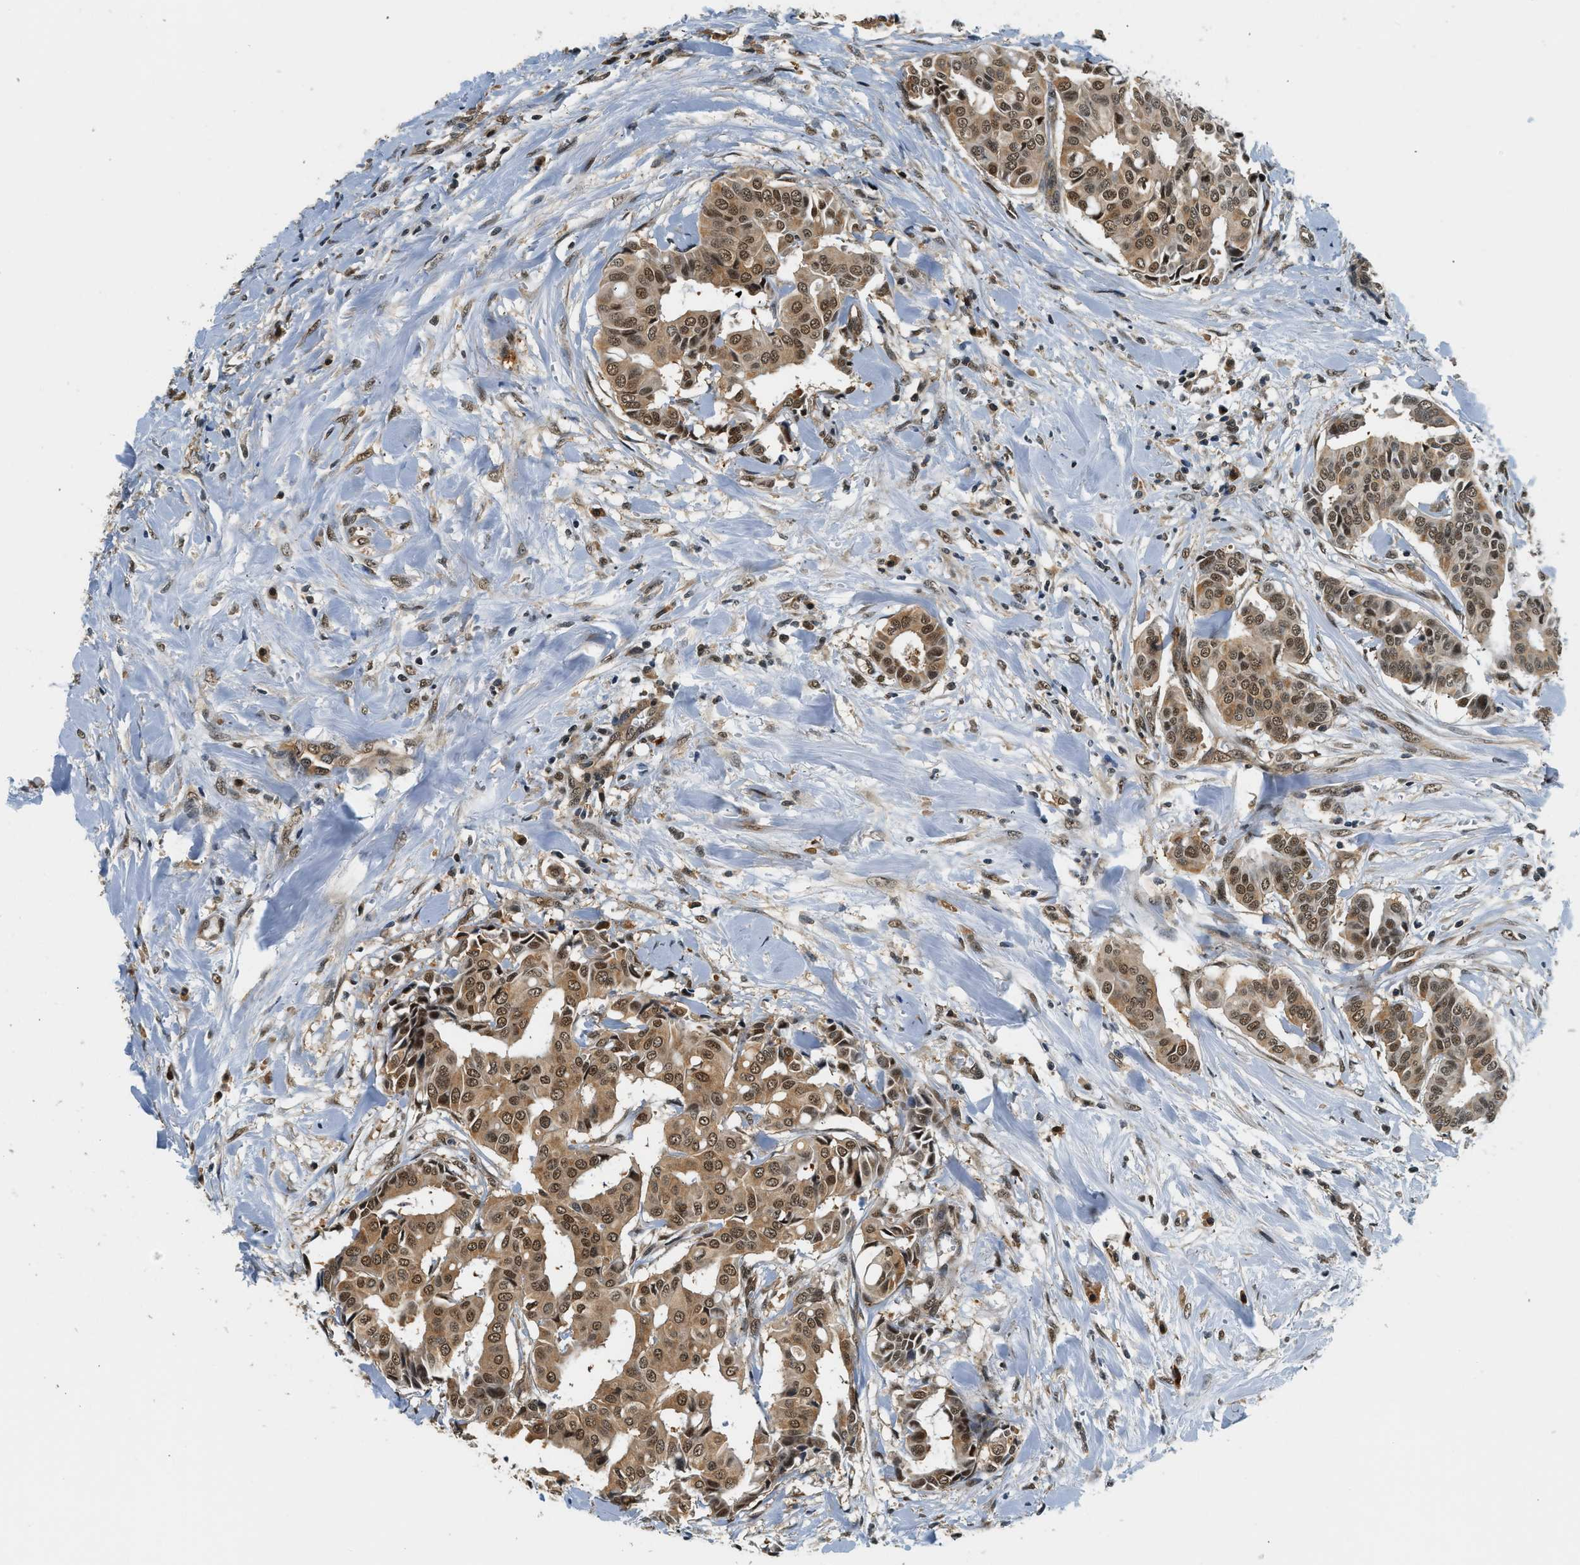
{"staining": {"intensity": "strong", "quantity": ">75%", "location": "cytoplasmic/membranous,nuclear"}, "tissue": "head and neck cancer", "cell_type": "Tumor cells", "image_type": "cancer", "snomed": [{"axis": "morphology", "description": "Adenocarcinoma, NOS"}, {"axis": "topography", "description": "Salivary gland"}, {"axis": "topography", "description": "Head-Neck"}], "caption": "Head and neck adenocarcinoma stained with a brown dye shows strong cytoplasmic/membranous and nuclear positive staining in about >75% of tumor cells.", "gene": "PSMD3", "patient": {"sex": "female", "age": 59}}